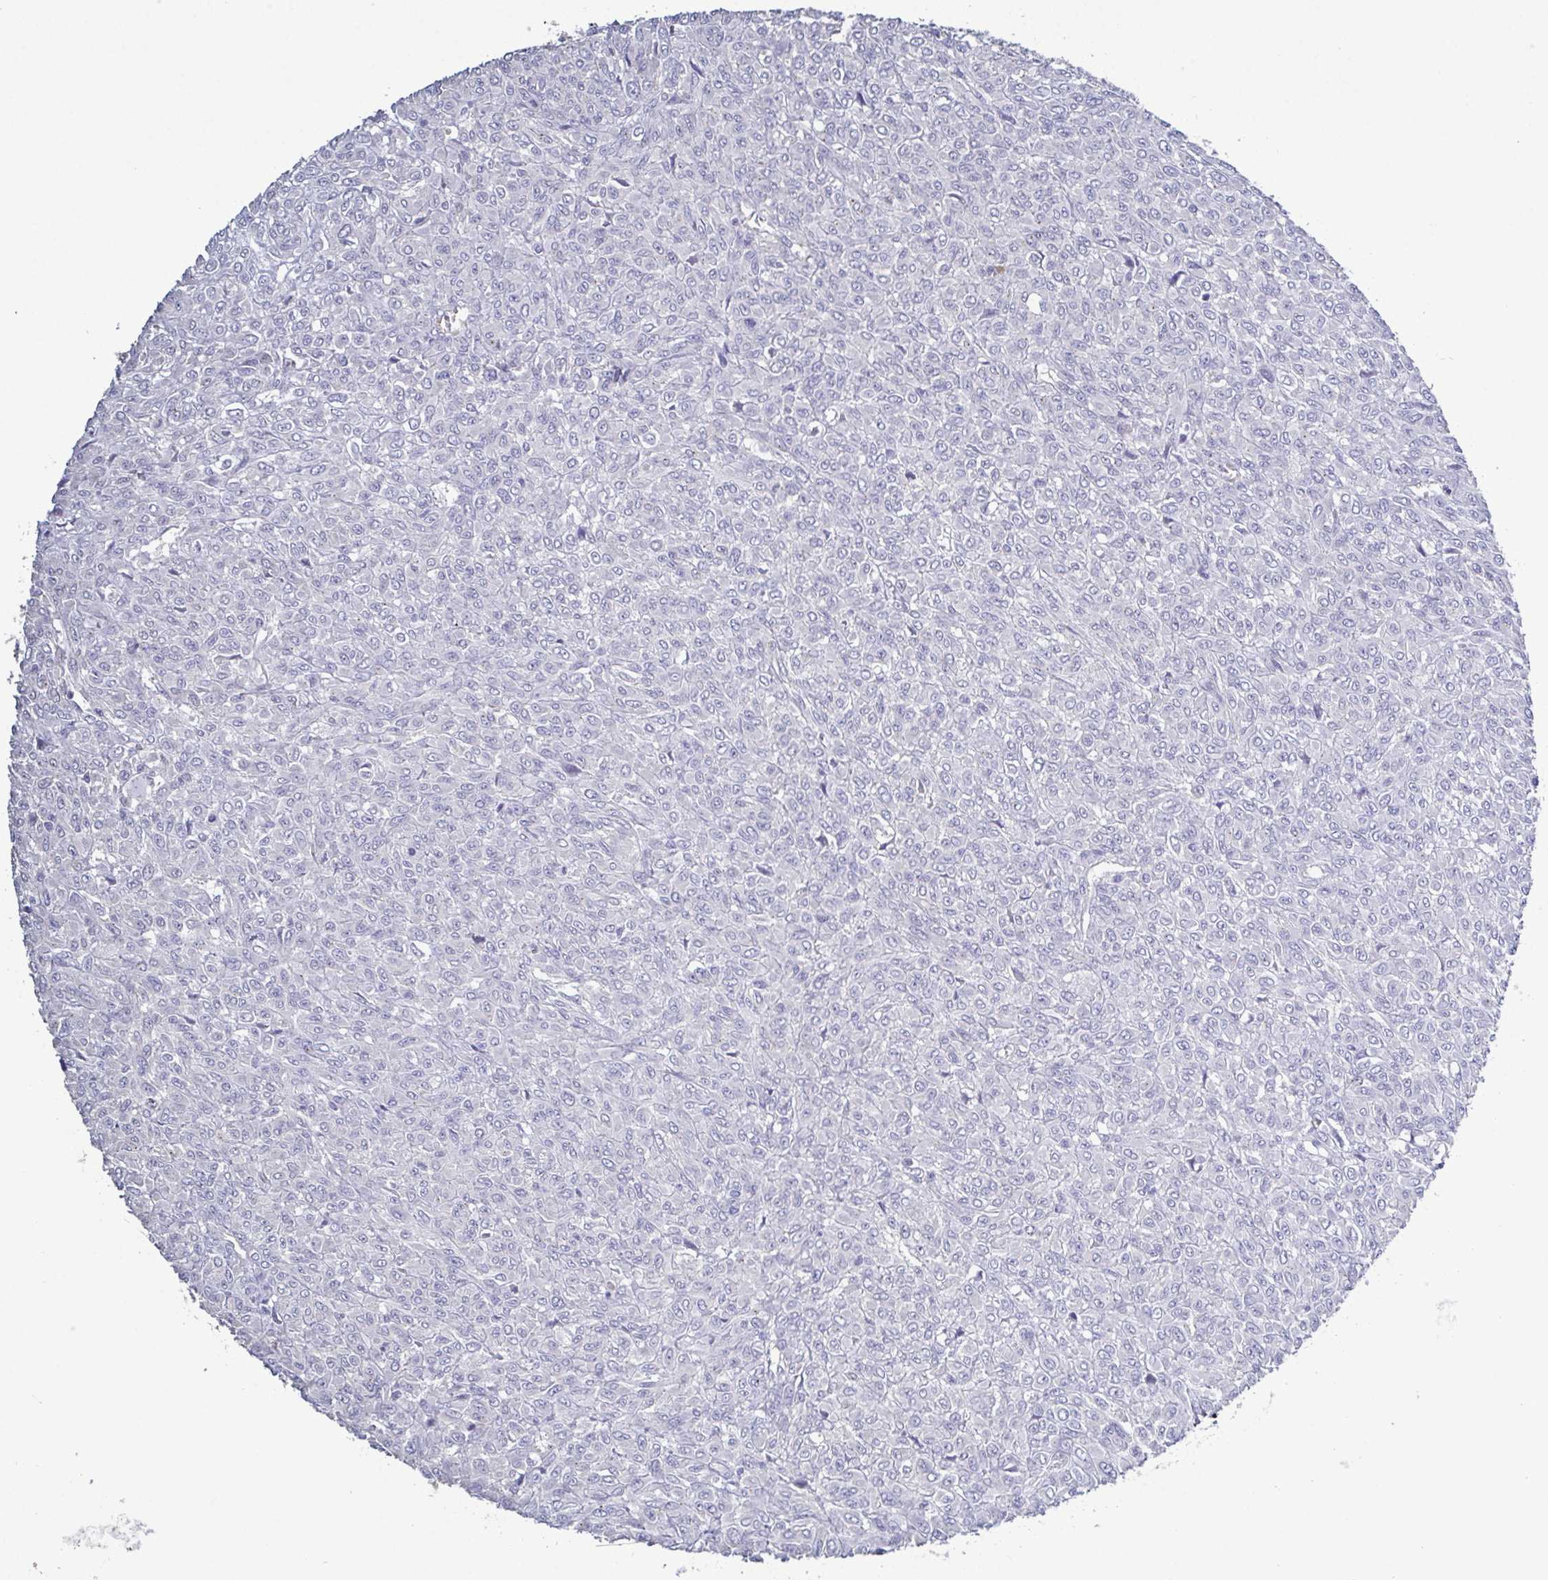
{"staining": {"intensity": "negative", "quantity": "none", "location": "none"}, "tissue": "renal cancer", "cell_type": "Tumor cells", "image_type": "cancer", "snomed": [{"axis": "morphology", "description": "Adenocarcinoma, NOS"}, {"axis": "topography", "description": "Kidney"}], "caption": "Immunohistochemistry (IHC) photomicrograph of renal cancer (adenocarcinoma) stained for a protein (brown), which shows no expression in tumor cells.", "gene": "GLDC", "patient": {"sex": "male", "age": 58}}